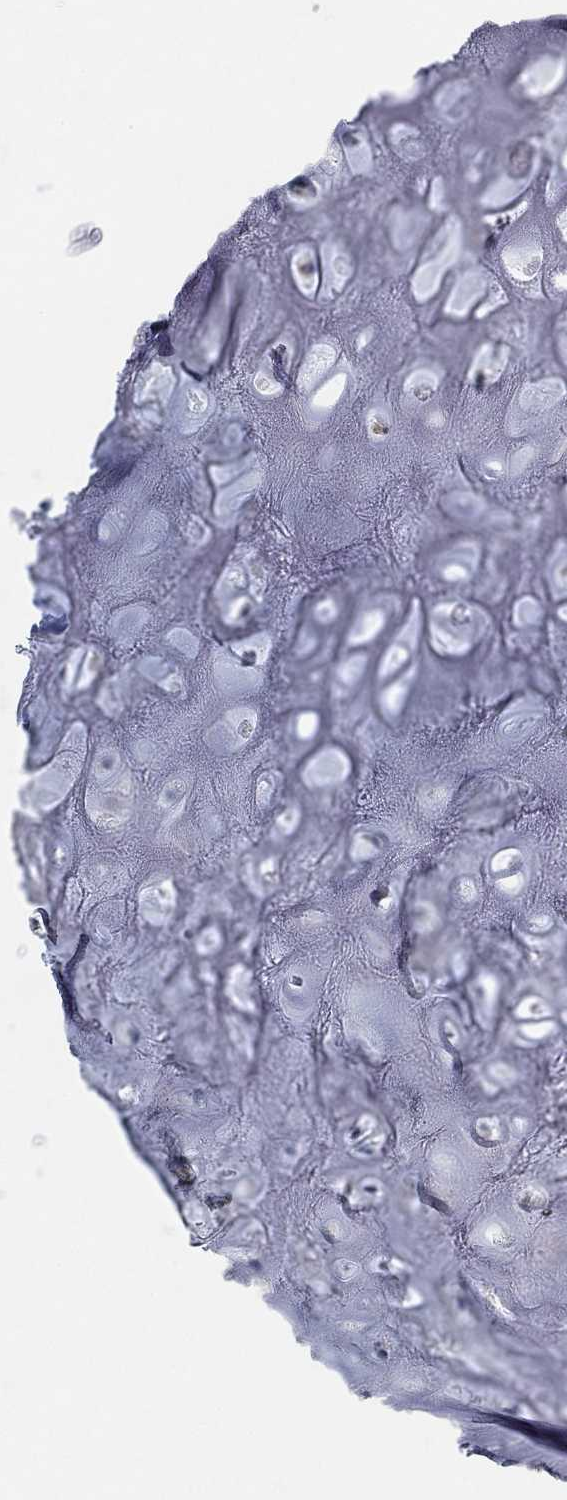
{"staining": {"intensity": "negative", "quantity": "none", "location": "none"}, "tissue": "adipose tissue", "cell_type": "Adipocytes", "image_type": "normal", "snomed": [{"axis": "morphology", "description": "Normal tissue, NOS"}, {"axis": "morphology", "description": "Carcinoid, malignant, NOS"}, {"axis": "topography", "description": "Small intestine"}, {"axis": "topography", "description": "Peripheral nerve tissue"}], "caption": "IHC histopathology image of normal adipose tissue stained for a protein (brown), which shows no expression in adipocytes.", "gene": "KSR2", "patient": {"sex": "male", "age": 52}}